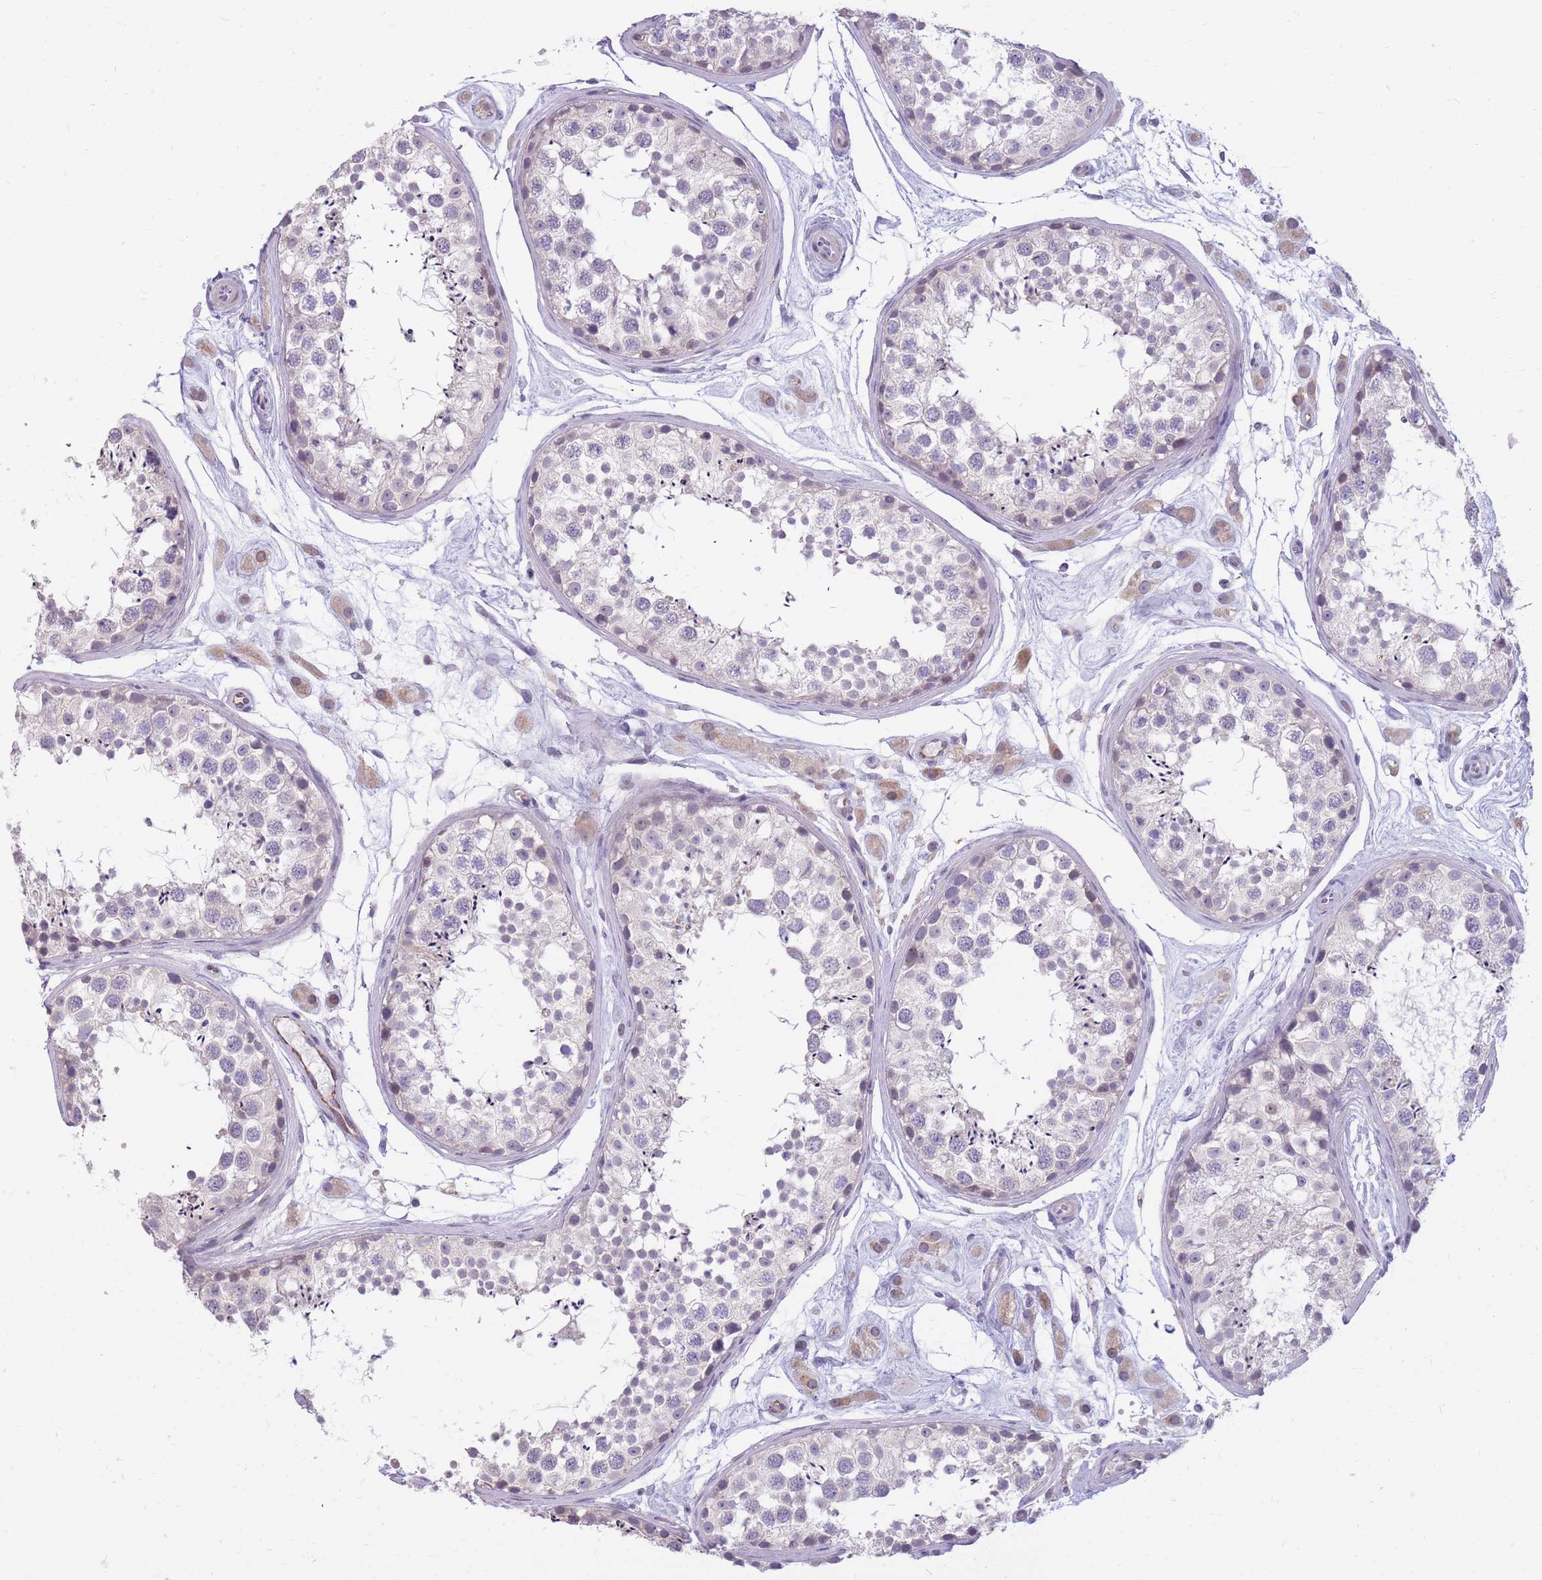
{"staining": {"intensity": "negative", "quantity": "none", "location": "none"}, "tissue": "testis", "cell_type": "Cells in seminiferous ducts", "image_type": "normal", "snomed": [{"axis": "morphology", "description": "Normal tissue, NOS"}, {"axis": "topography", "description": "Testis"}], "caption": "High power microscopy micrograph of an immunohistochemistry (IHC) photomicrograph of unremarkable testis, revealing no significant positivity in cells in seminiferous ducts. (DAB (3,3'-diaminobenzidine) immunohistochemistry with hematoxylin counter stain).", "gene": "RNF170", "patient": {"sex": "male", "age": 25}}